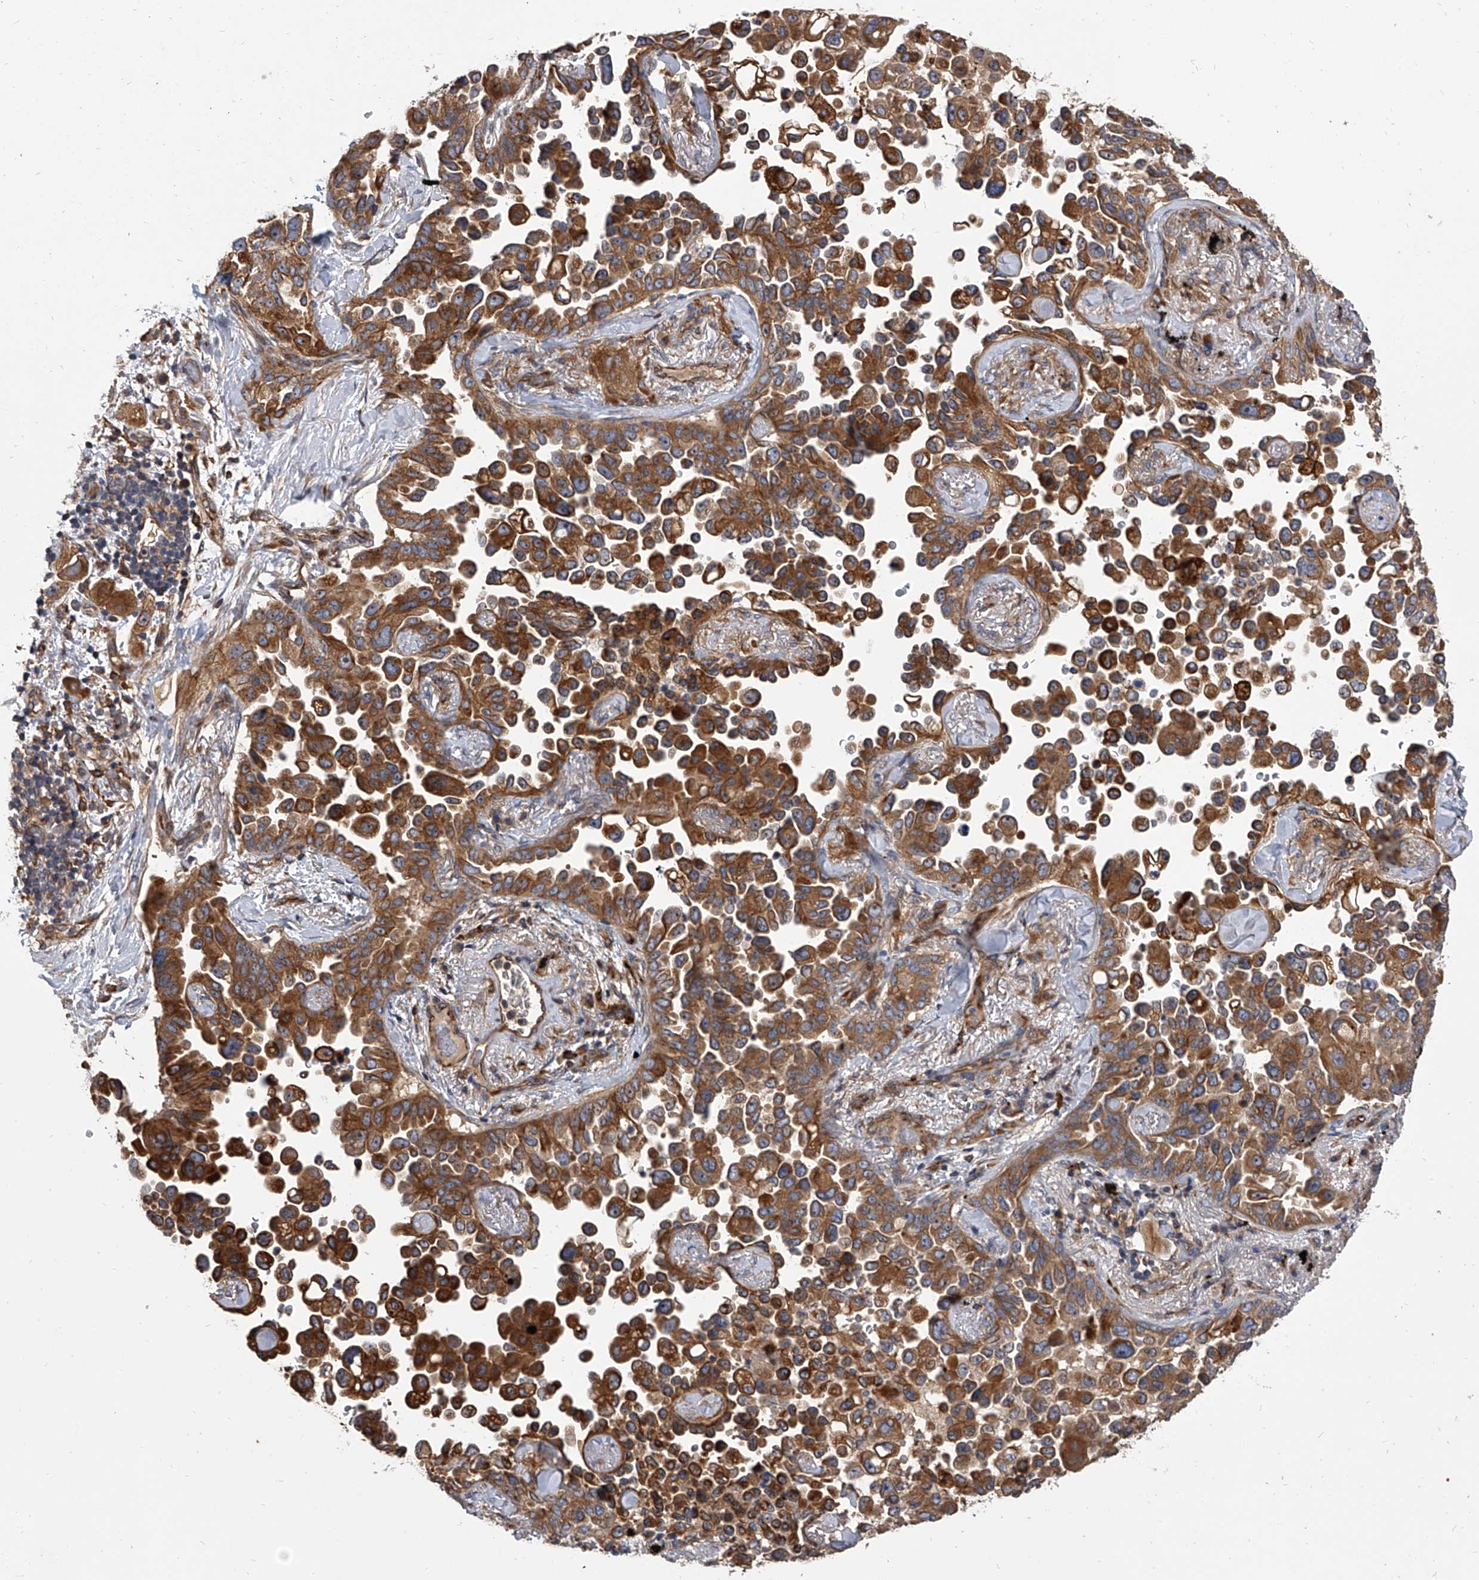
{"staining": {"intensity": "strong", "quantity": ">75%", "location": "cytoplasmic/membranous"}, "tissue": "lung cancer", "cell_type": "Tumor cells", "image_type": "cancer", "snomed": [{"axis": "morphology", "description": "Adenocarcinoma, NOS"}, {"axis": "topography", "description": "Lung"}], "caption": "Approximately >75% of tumor cells in human adenocarcinoma (lung) reveal strong cytoplasmic/membranous protein positivity as visualized by brown immunohistochemical staining.", "gene": "EXOC4", "patient": {"sex": "female", "age": 67}}